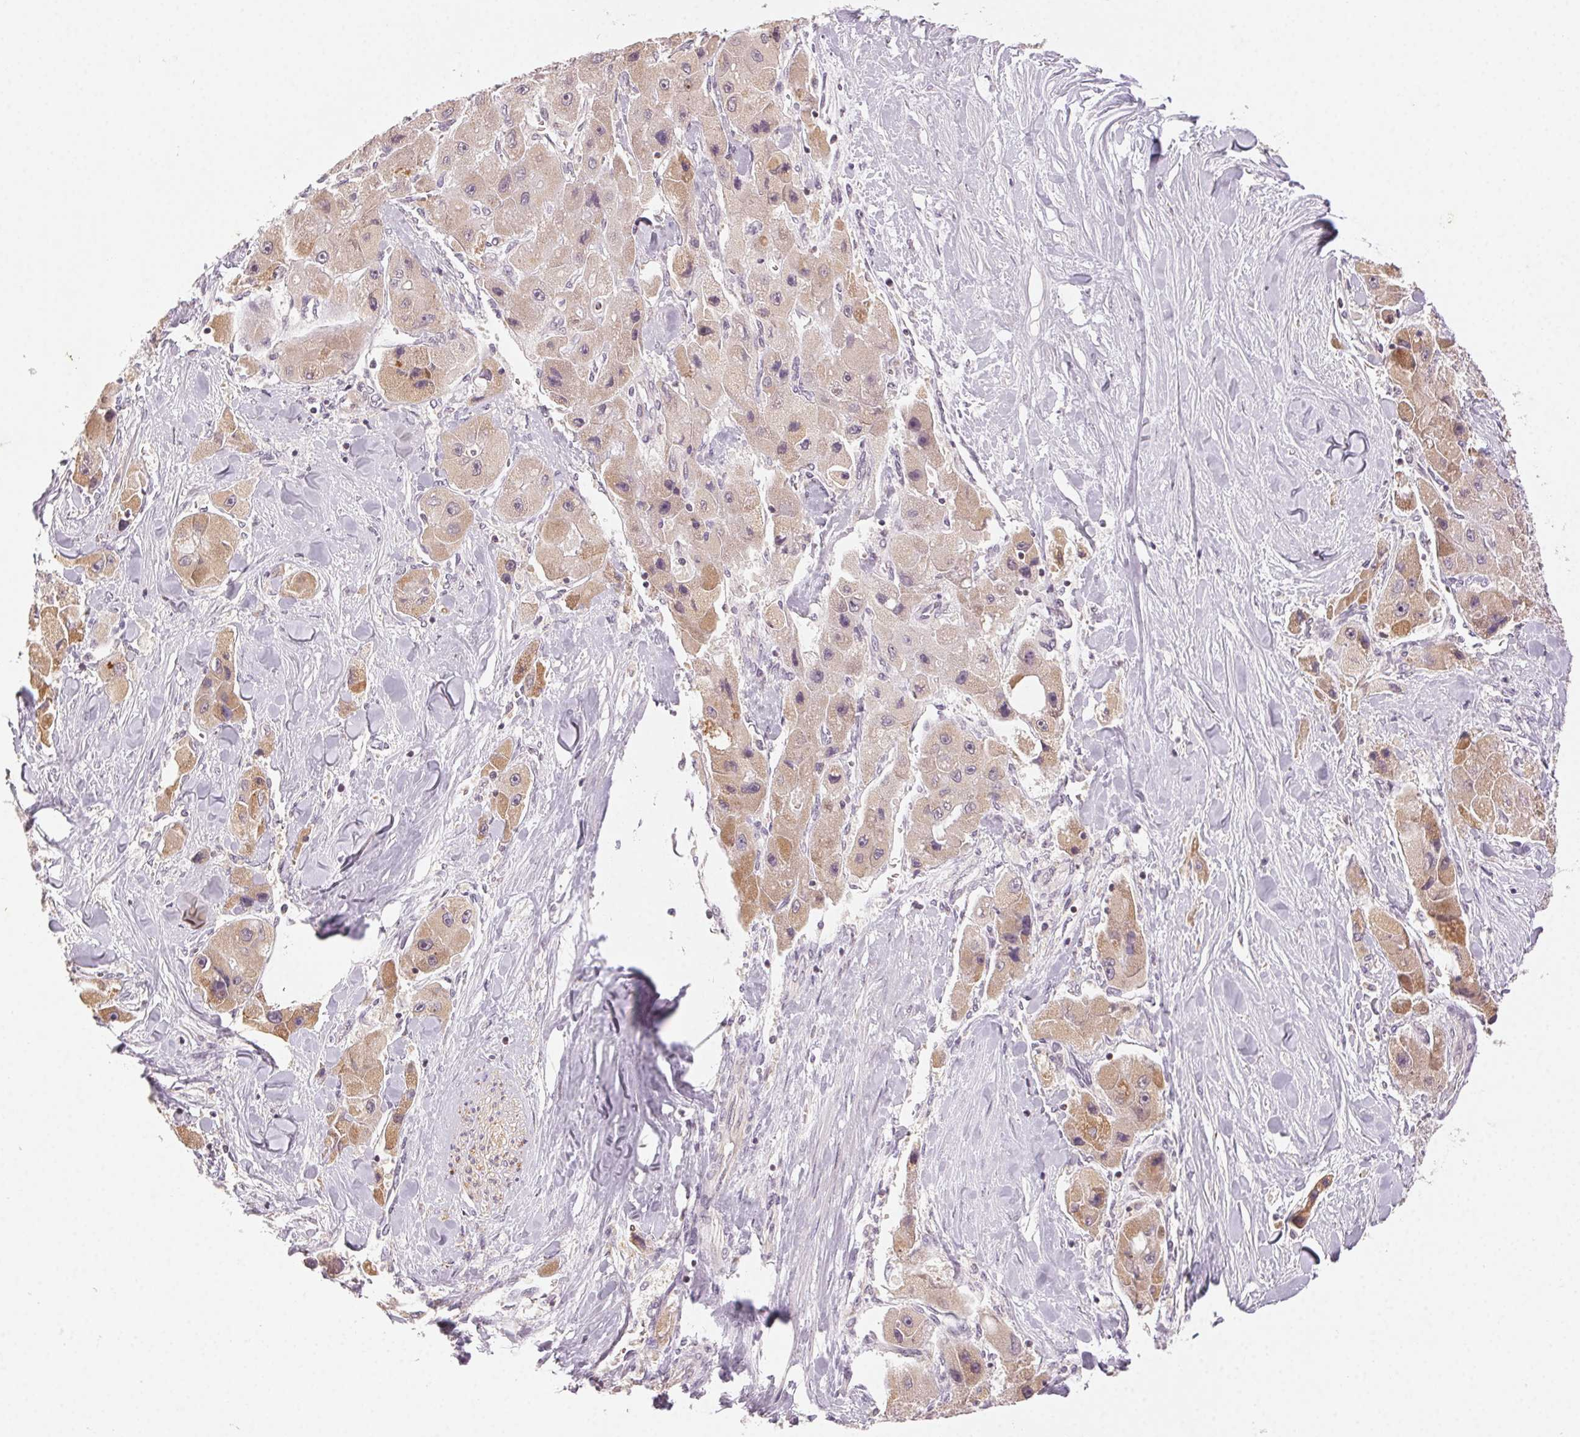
{"staining": {"intensity": "weak", "quantity": "25%-75%", "location": "cytoplasmic/membranous"}, "tissue": "liver cancer", "cell_type": "Tumor cells", "image_type": "cancer", "snomed": [{"axis": "morphology", "description": "Carcinoma, Hepatocellular, NOS"}, {"axis": "topography", "description": "Liver"}], "caption": "Liver cancer (hepatocellular carcinoma) stained for a protein shows weak cytoplasmic/membranous positivity in tumor cells.", "gene": "NCOA4", "patient": {"sex": "male", "age": 24}}